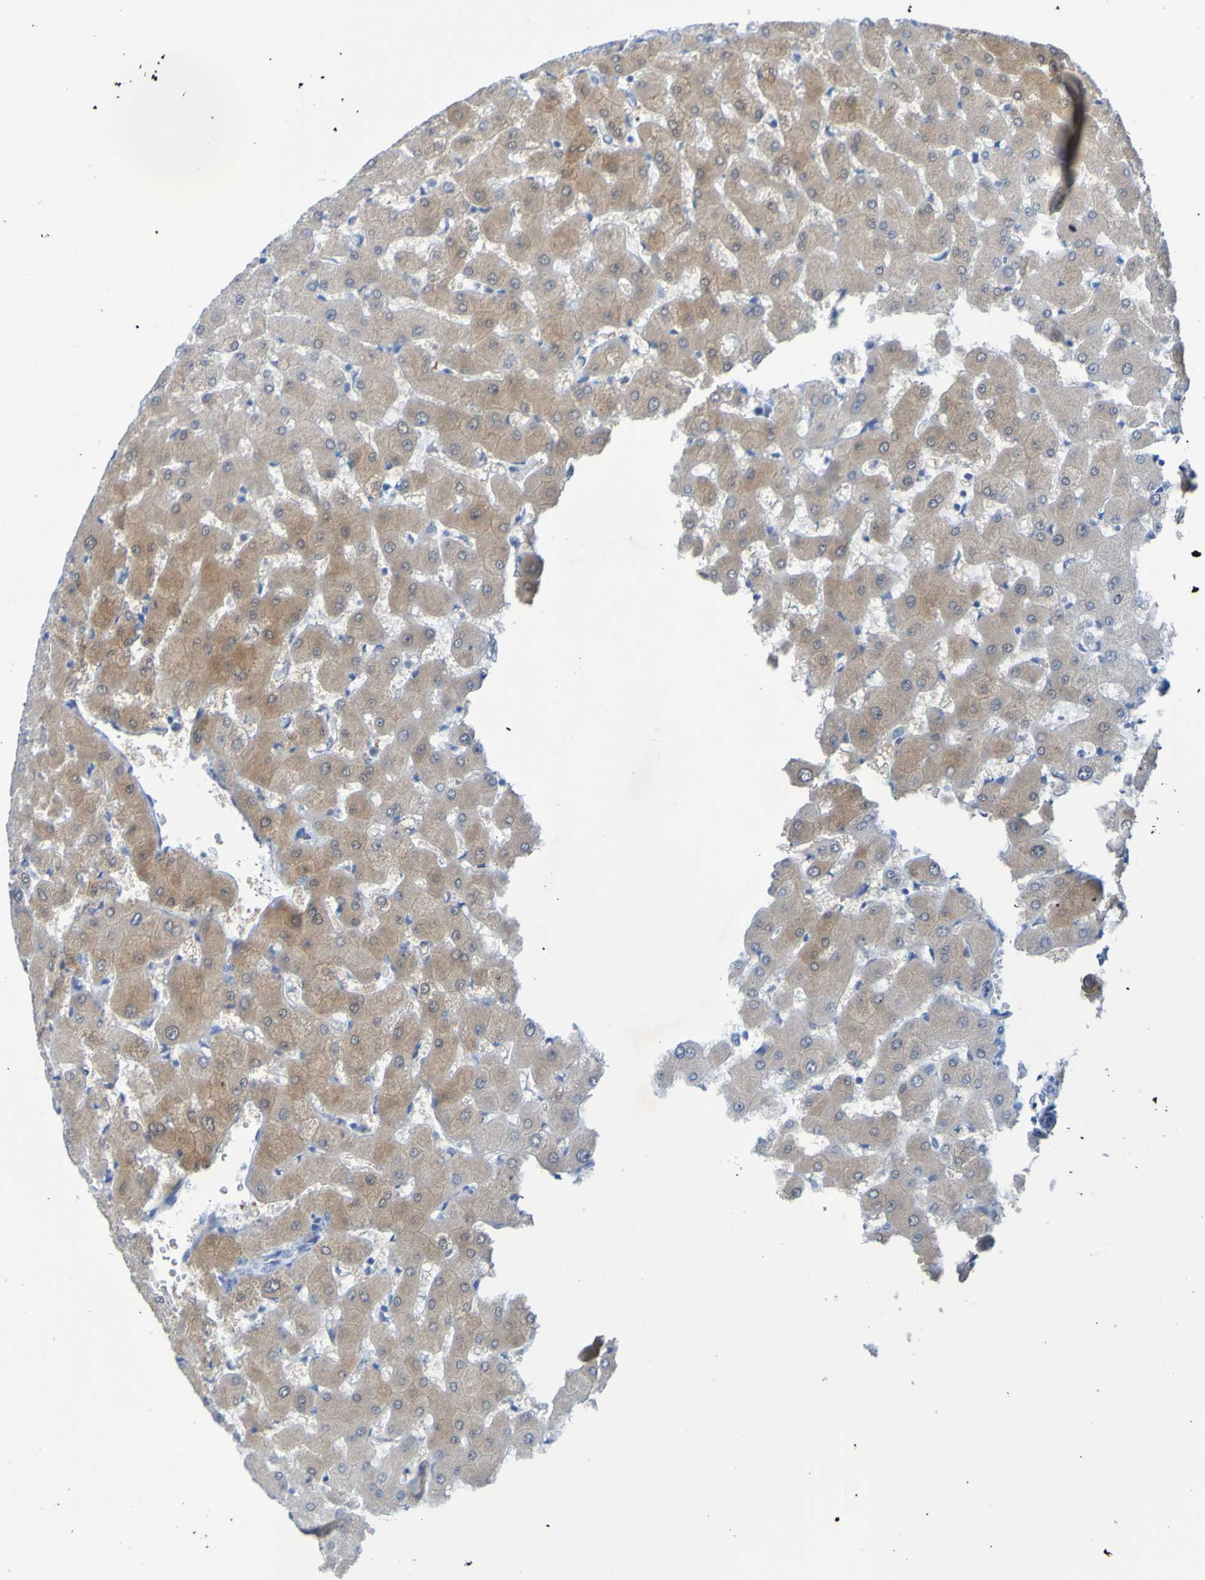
{"staining": {"intensity": "negative", "quantity": "none", "location": "none"}, "tissue": "liver", "cell_type": "Cholangiocytes", "image_type": "normal", "snomed": [{"axis": "morphology", "description": "Normal tissue, NOS"}, {"axis": "topography", "description": "Liver"}], "caption": "A micrograph of liver stained for a protein shows no brown staining in cholangiocytes. (DAB (3,3'-diaminobenzidine) immunohistochemistry with hematoxylin counter stain).", "gene": "ACMSD", "patient": {"sex": "female", "age": 63}}